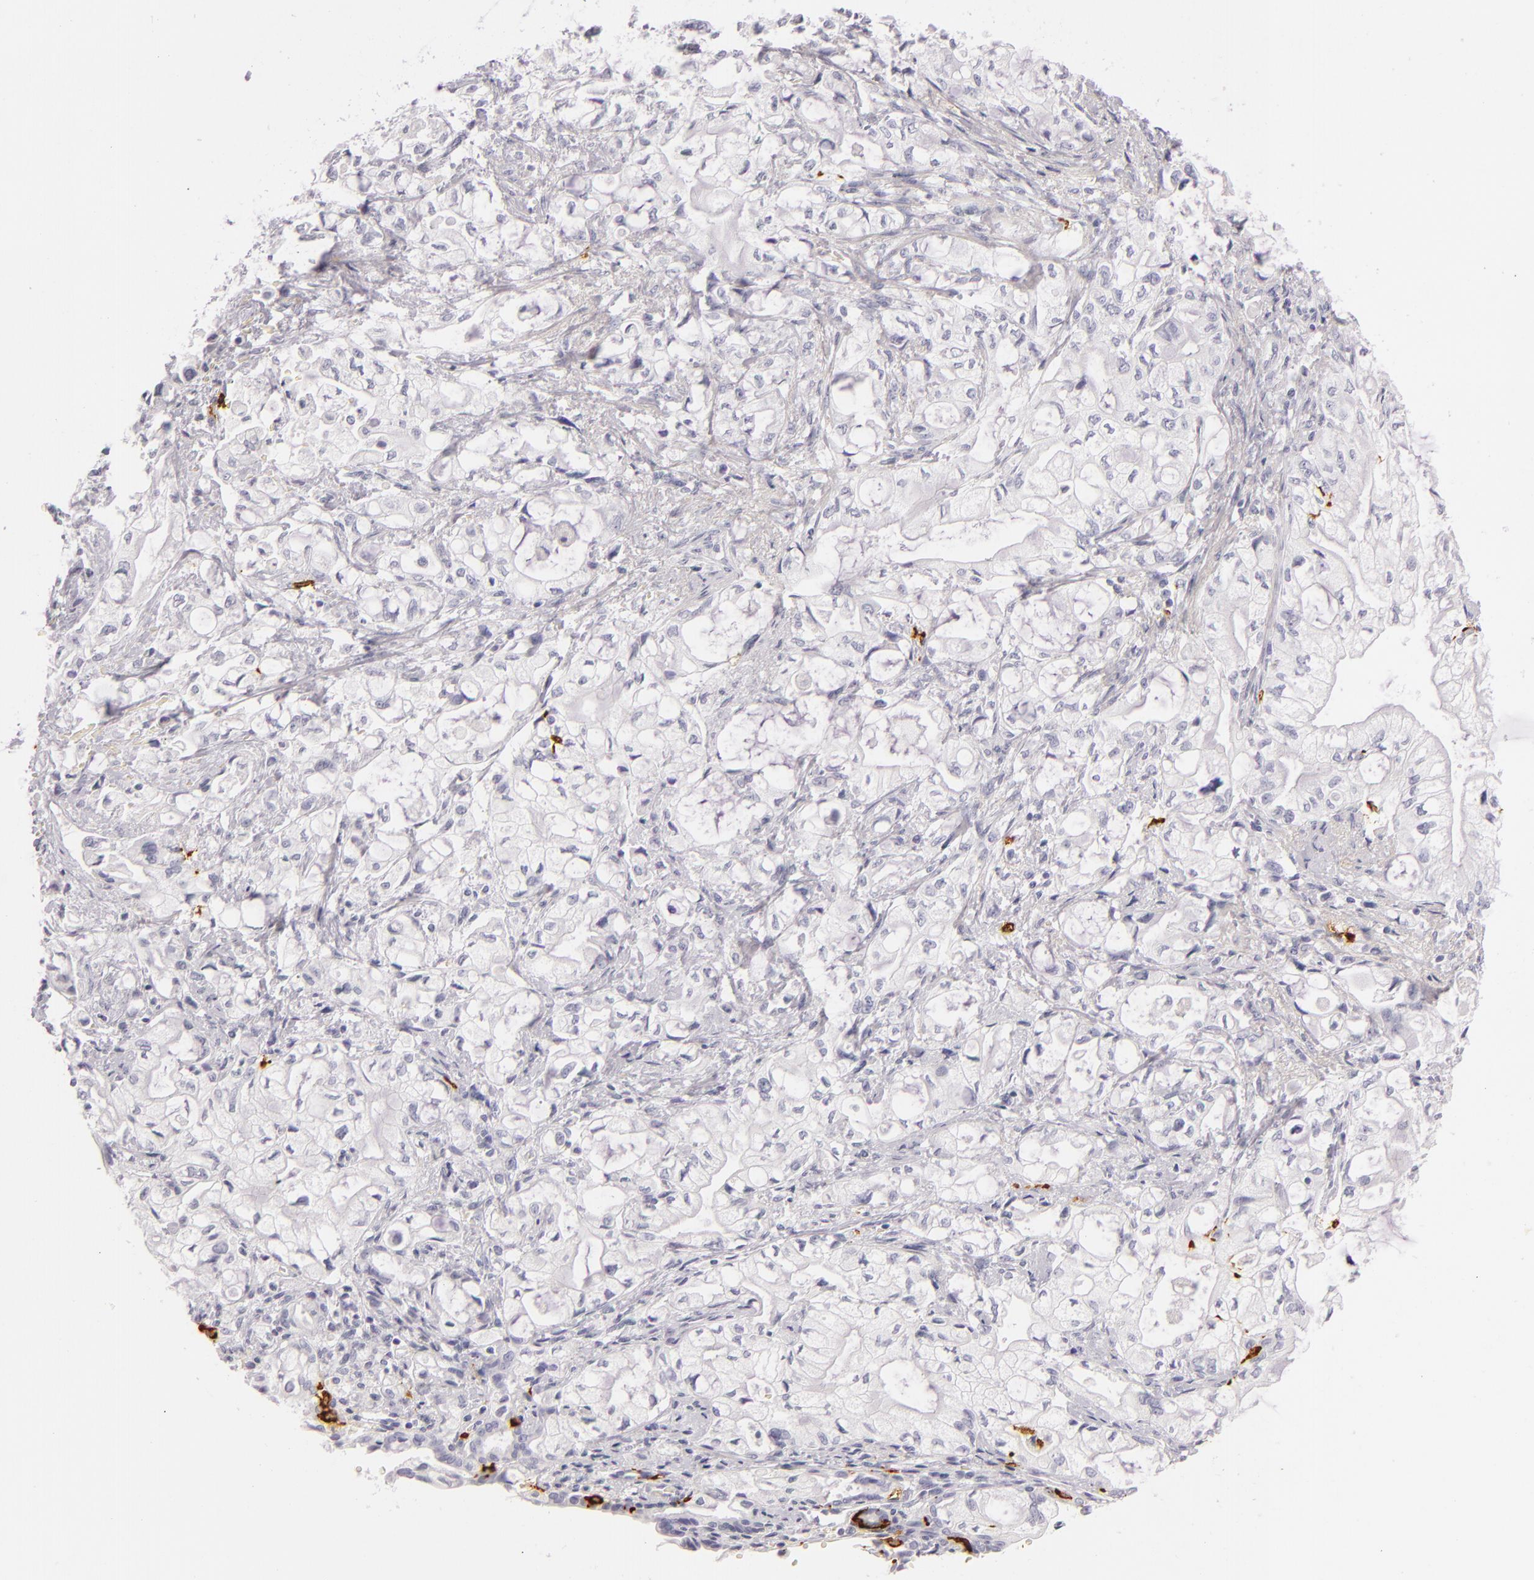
{"staining": {"intensity": "negative", "quantity": "none", "location": "none"}, "tissue": "pancreatic cancer", "cell_type": "Tumor cells", "image_type": "cancer", "snomed": [{"axis": "morphology", "description": "Adenocarcinoma, NOS"}, {"axis": "topography", "description": "Pancreas"}], "caption": "Immunohistochemical staining of adenocarcinoma (pancreatic) displays no significant expression in tumor cells.", "gene": "CD207", "patient": {"sex": "male", "age": 79}}